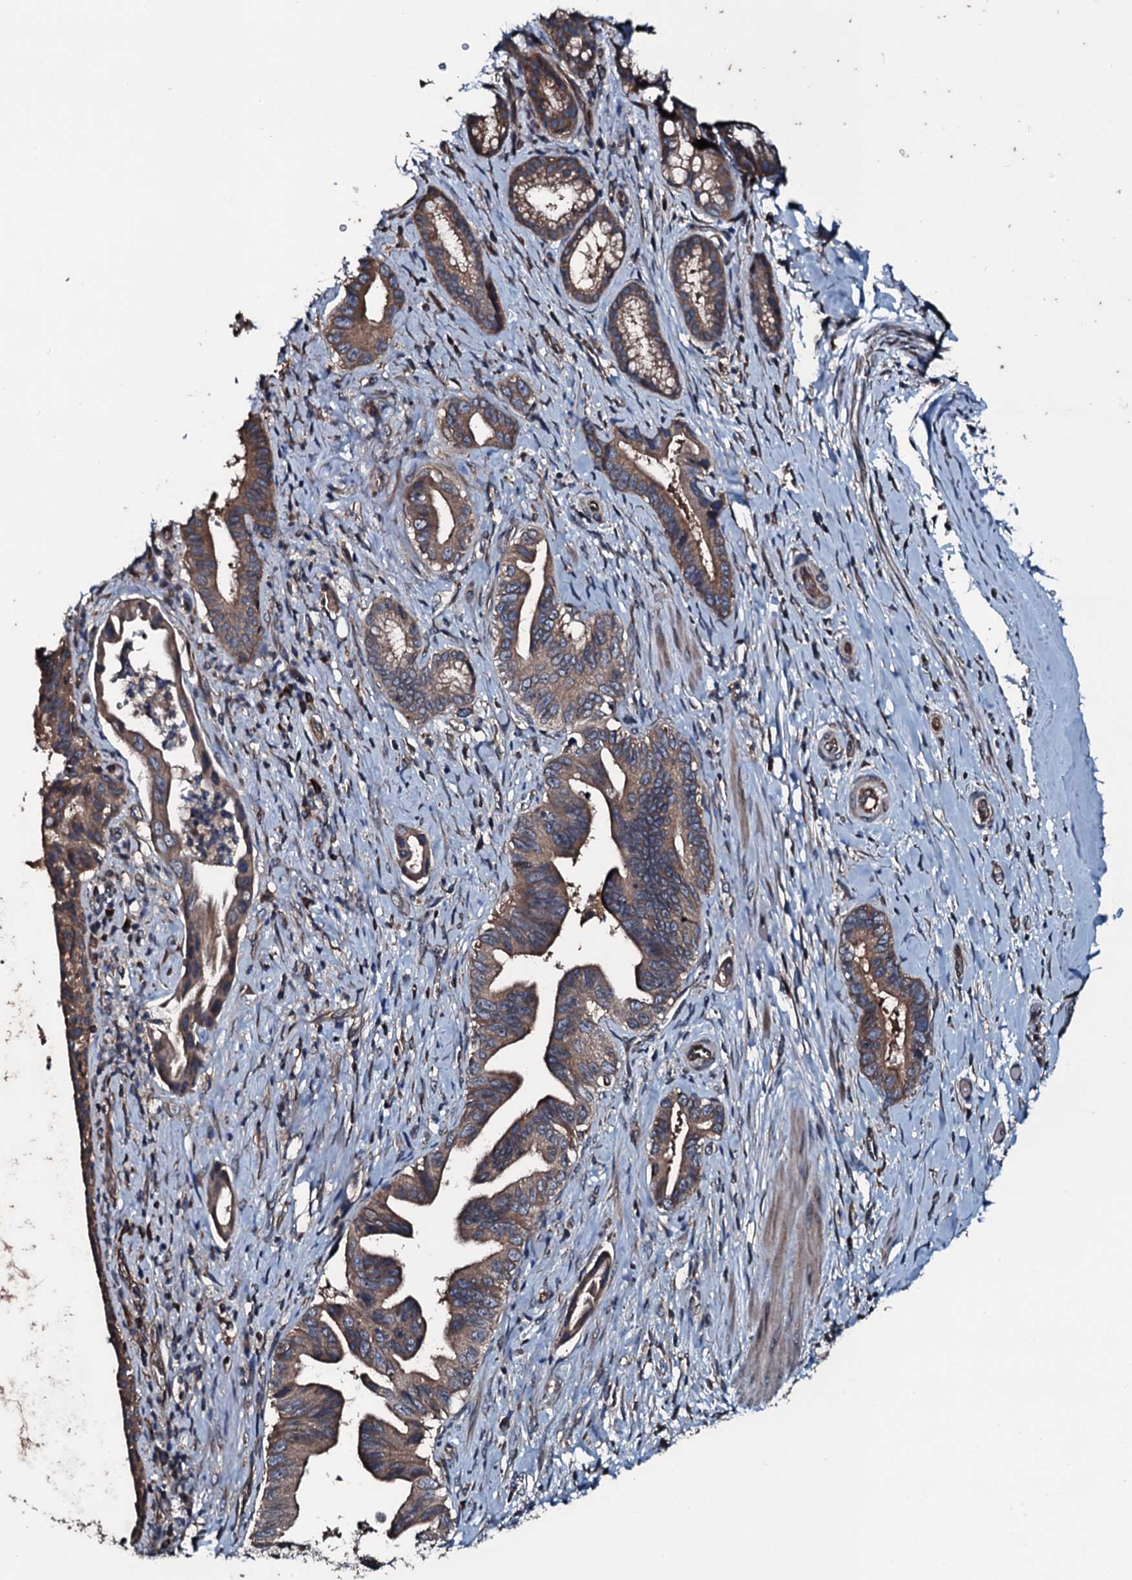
{"staining": {"intensity": "moderate", "quantity": ">75%", "location": "cytoplasmic/membranous"}, "tissue": "pancreatic cancer", "cell_type": "Tumor cells", "image_type": "cancer", "snomed": [{"axis": "morphology", "description": "Adenocarcinoma, NOS"}, {"axis": "topography", "description": "Pancreas"}], "caption": "Tumor cells demonstrate medium levels of moderate cytoplasmic/membranous positivity in about >75% of cells in adenocarcinoma (pancreatic). (DAB (3,3'-diaminobenzidine) IHC with brightfield microscopy, high magnification).", "gene": "AARS1", "patient": {"sex": "female", "age": 55}}